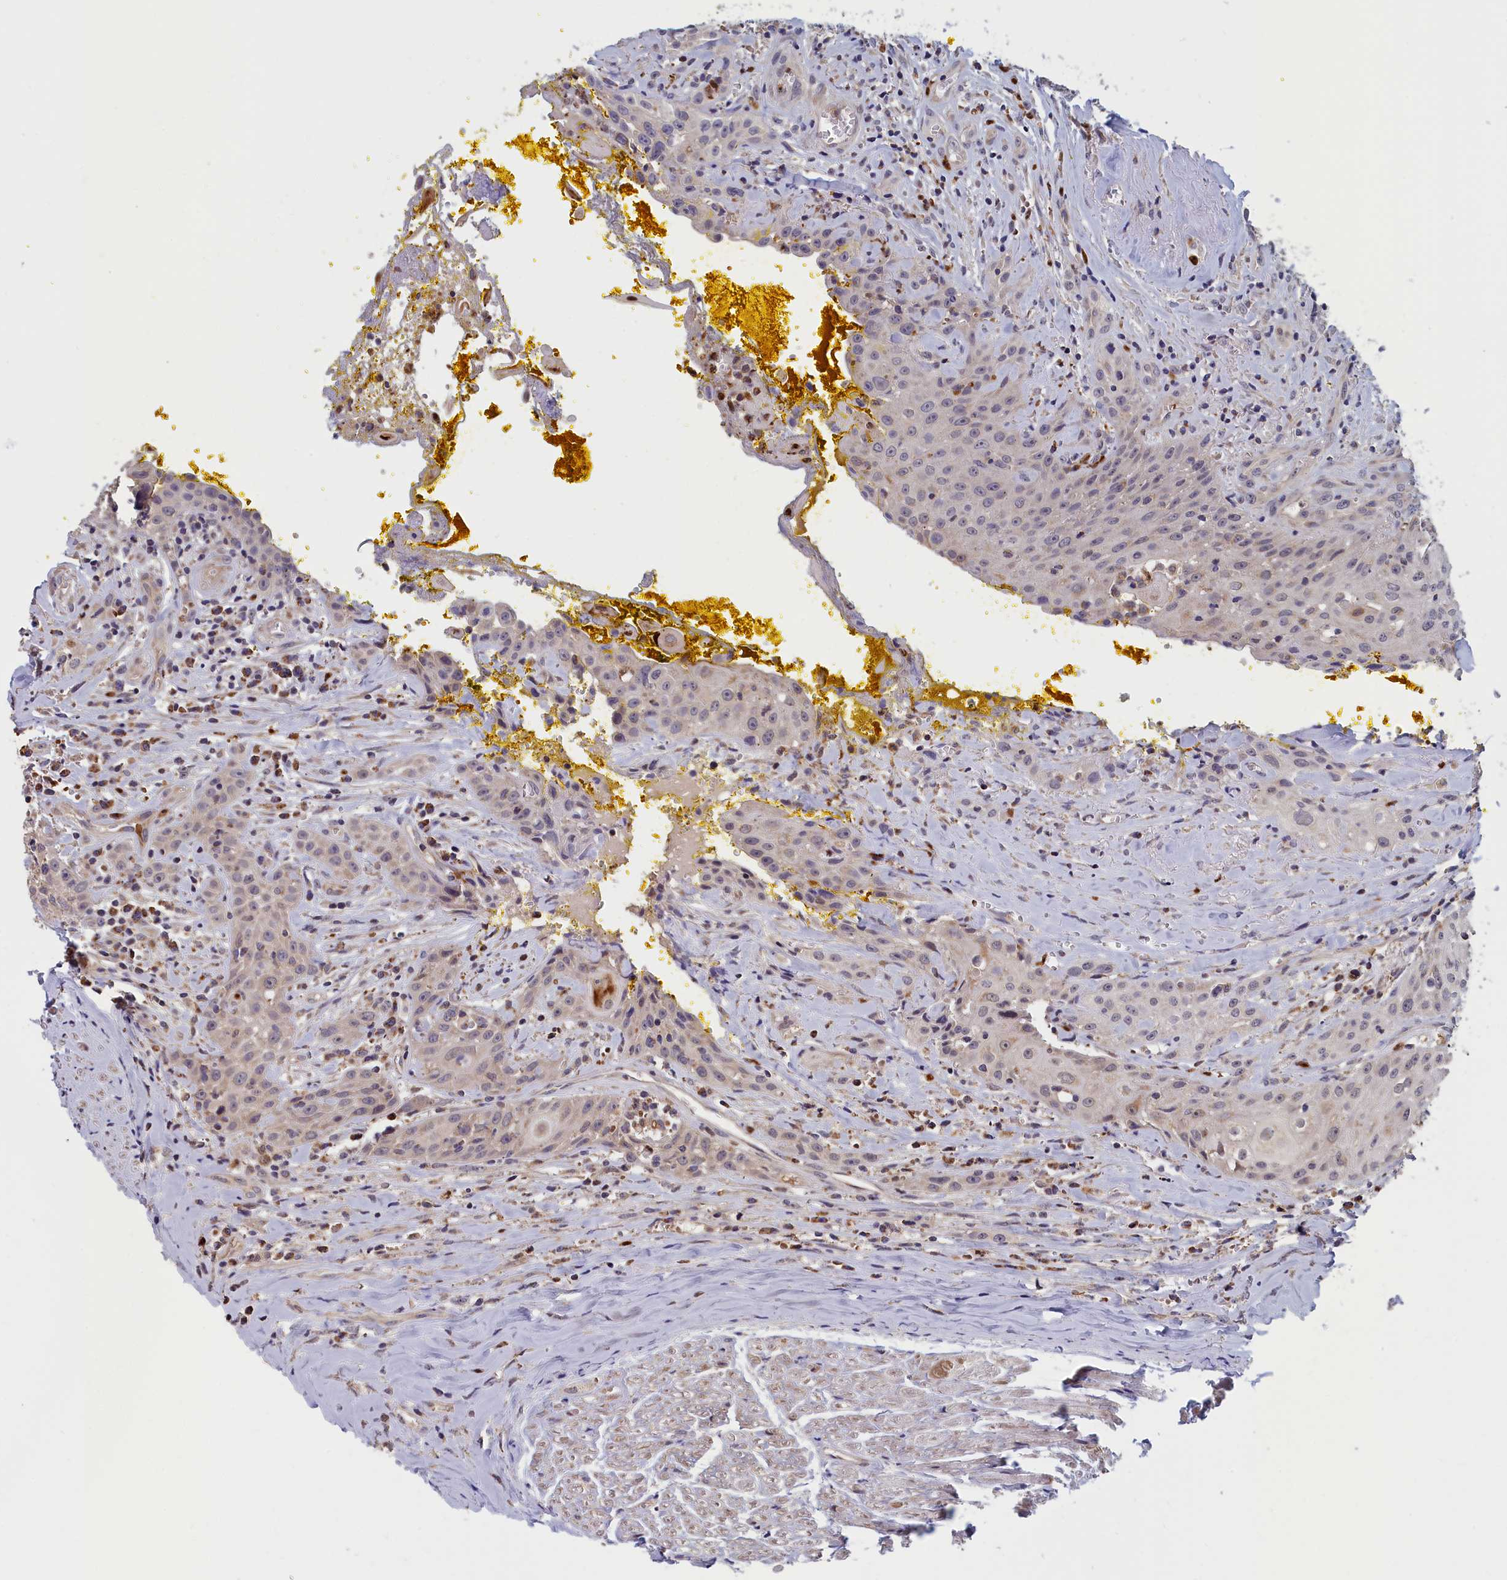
{"staining": {"intensity": "negative", "quantity": "none", "location": "none"}, "tissue": "head and neck cancer", "cell_type": "Tumor cells", "image_type": "cancer", "snomed": [{"axis": "morphology", "description": "Squamous cell carcinoma, NOS"}, {"axis": "topography", "description": "Oral tissue"}, {"axis": "topography", "description": "Head-Neck"}], "caption": "An immunohistochemistry (IHC) photomicrograph of head and neck cancer (squamous cell carcinoma) is shown. There is no staining in tumor cells of head and neck cancer (squamous cell carcinoma). Nuclei are stained in blue.", "gene": "EPB41L4B", "patient": {"sex": "female", "age": 82}}